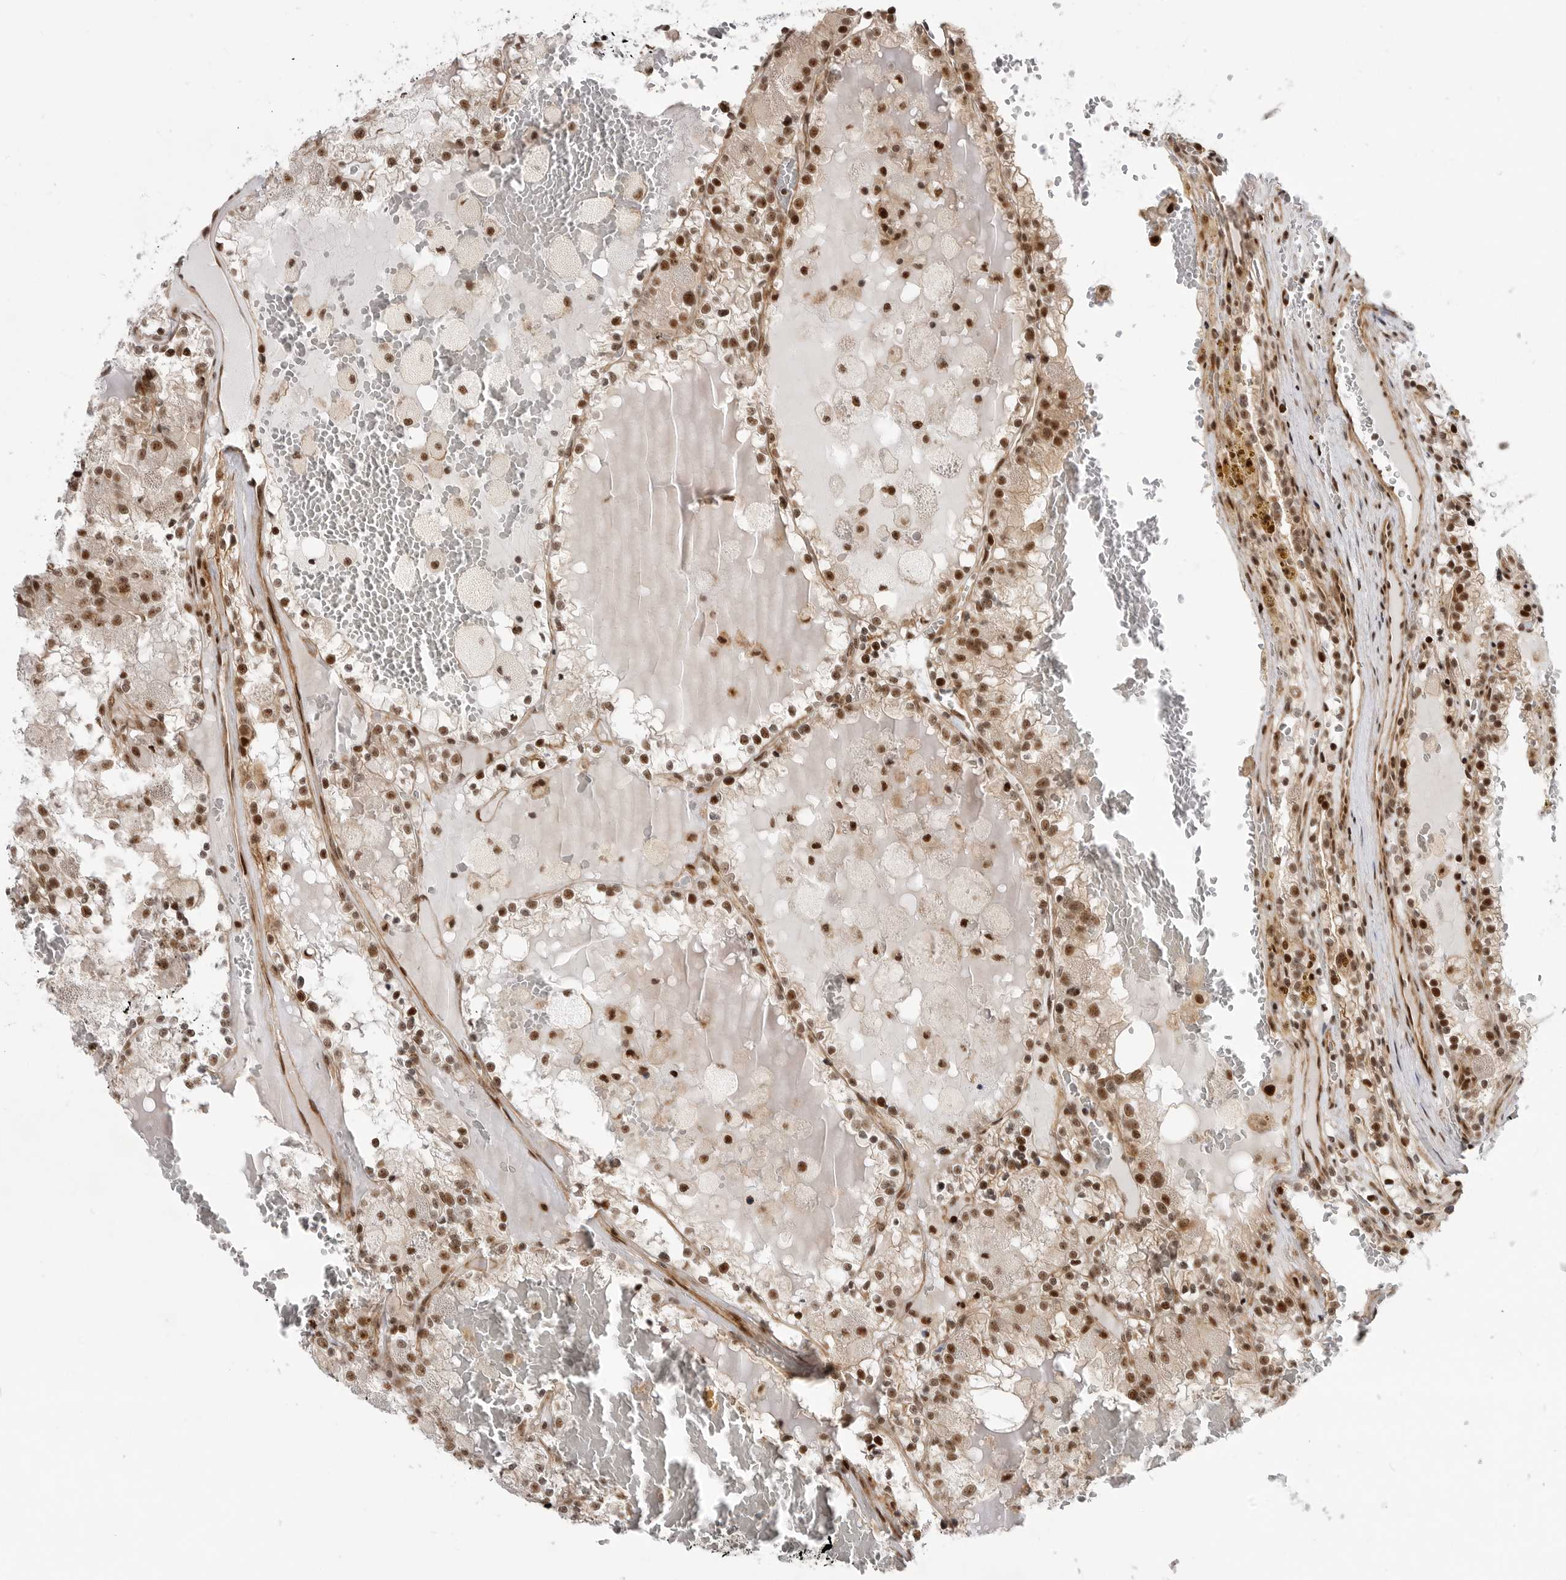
{"staining": {"intensity": "strong", "quantity": ">75%", "location": "nuclear"}, "tissue": "renal cancer", "cell_type": "Tumor cells", "image_type": "cancer", "snomed": [{"axis": "morphology", "description": "Adenocarcinoma, NOS"}, {"axis": "topography", "description": "Kidney"}], "caption": "DAB immunohistochemical staining of renal adenocarcinoma reveals strong nuclear protein expression in approximately >75% of tumor cells.", "gene": "GPATCH2", "patient": {"sex": "female", "age": 56}}